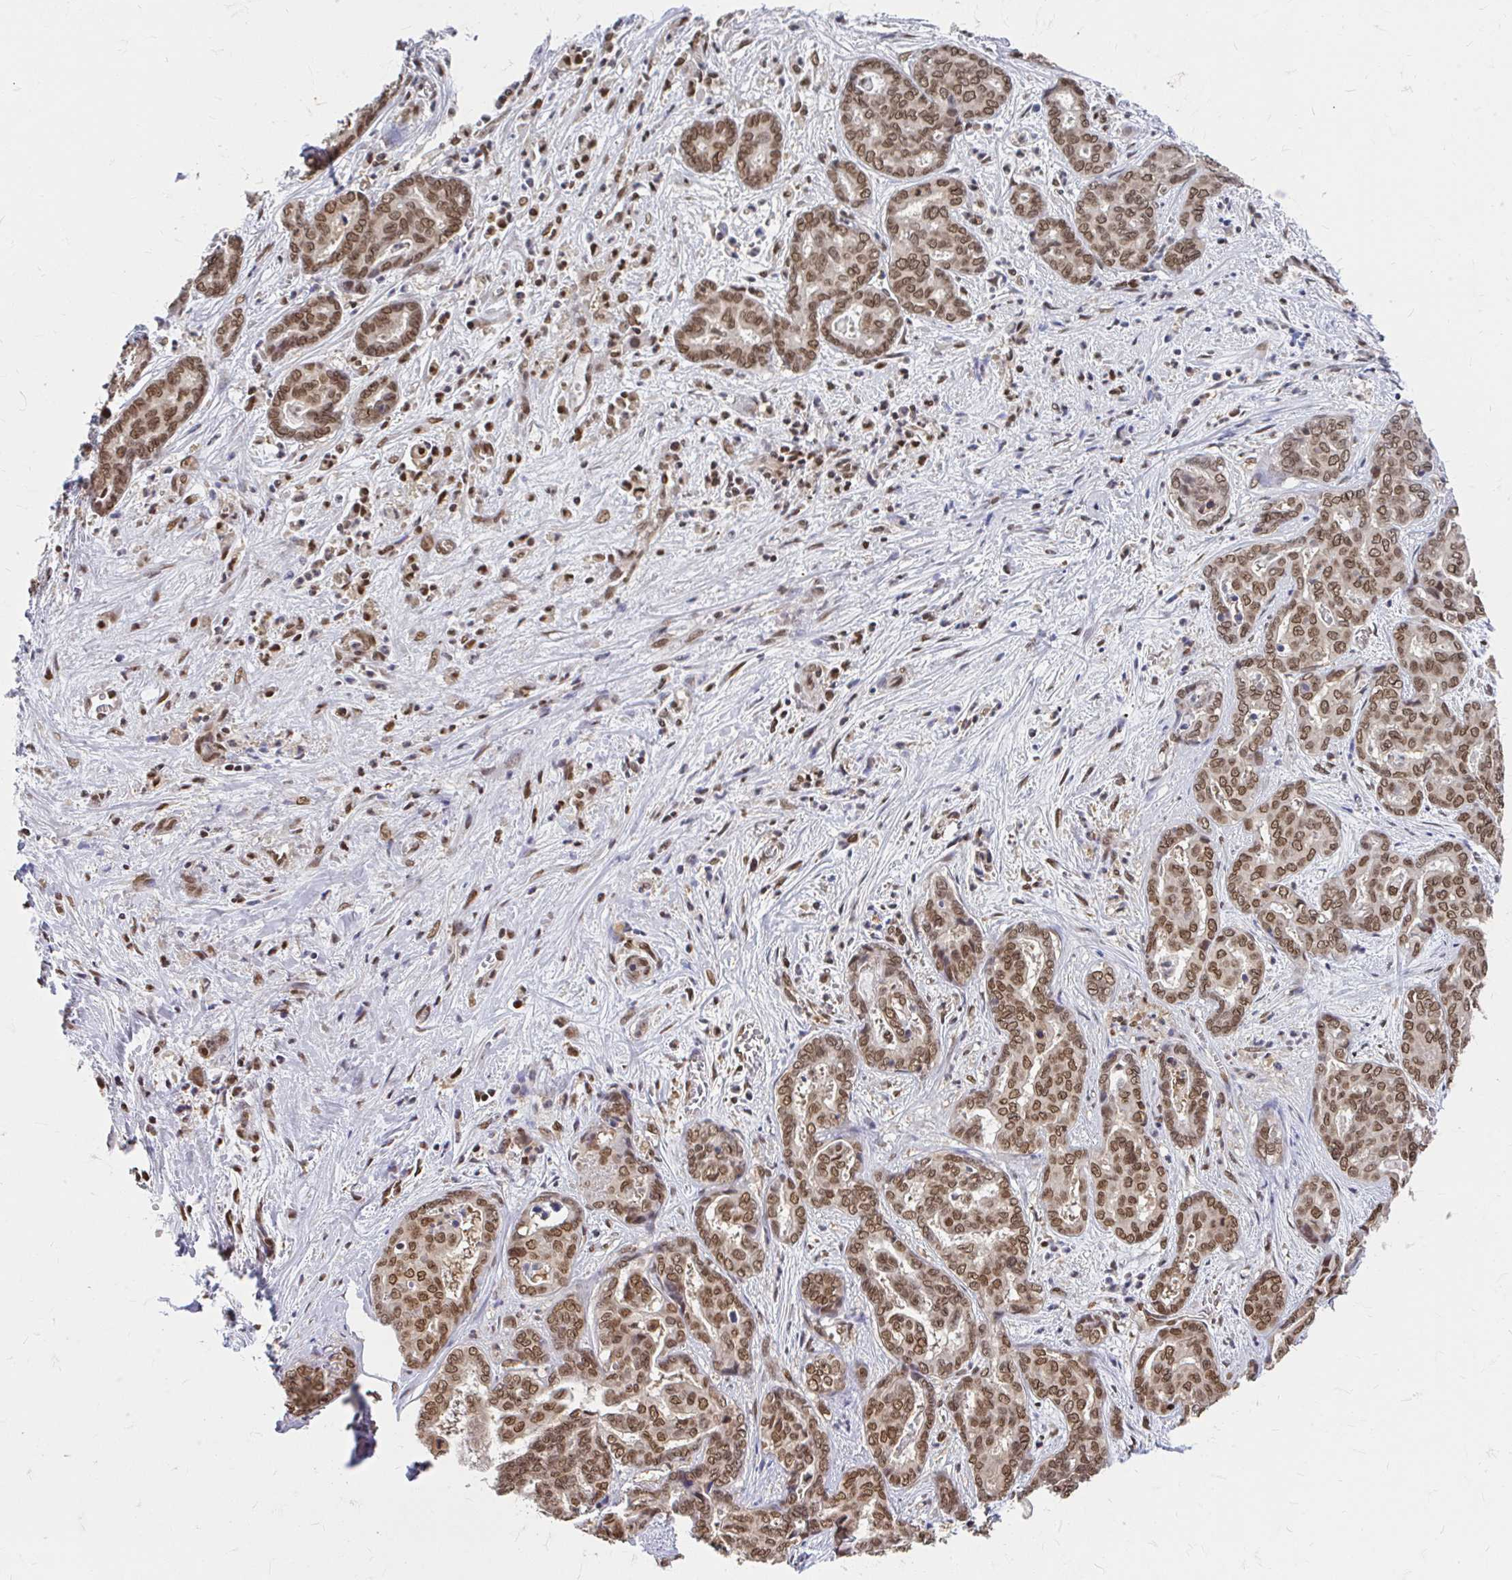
{"staining": {"intensity": "moderate", "quantity": ">75%", "location": "cytoplasmic/membranous,nuclear"}, "tissue": "liver cancer", "cell_type": "Tumor cells", "image_type": "cancer", "snomed": [{"axis": "morphology", "description": "Cholangiocarcinoma"}, {"axis": "topography", "description": "Liver"}], "caption": "Immunohistochemistry staining of cholangiocarcinoma (liver), which shows medium levels of moderate cytoplasmic/membranous and nuclear positivity in about >75% of tumor cells indicating moderate cytoplasmic/membranous and nuclear protein expression. The staining was performed using DAB (brown) for protein detection and nuclei were counterstained in hematoxylin (blue).", "gene": "XPO1", "patient": {"sex": "female", "age": 64}}